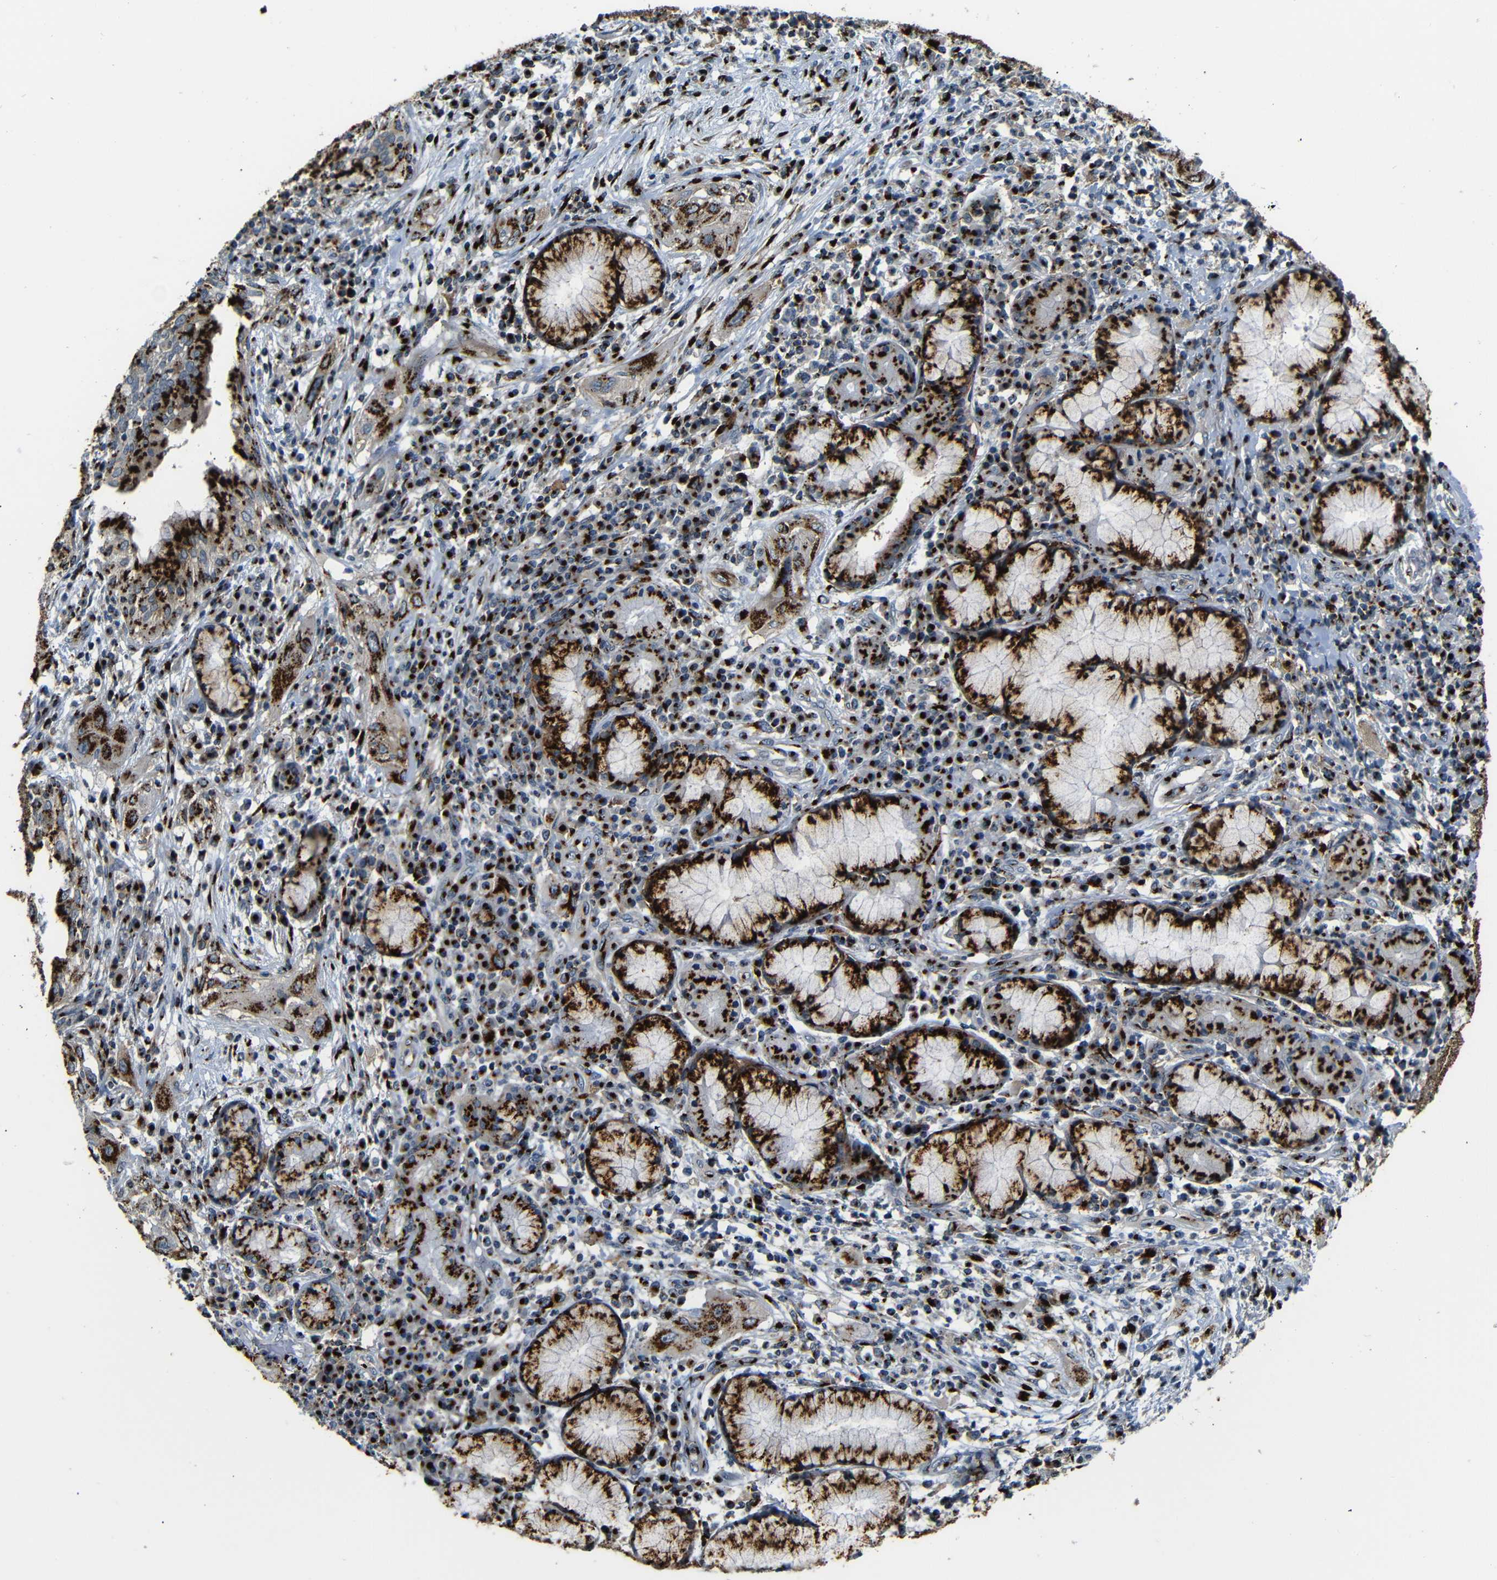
{"staining": {"intensity": "strong", "quantity": ">75%", "location": "cytoplasmic/membranous"}, "tissue": "lung cancer", "cell_type": "Tumor cells", "image_type": "cancer", "snomed": [{"axis": "morphology", "description": "Squamous cell carcinoma, NOS"}, {"axis": "topography", "description": "Lung"}], "caption": "The photomicrograph reveals a brown stain indicating the presence of a protein in the cytoplasmic/membranous of tumor cells in lung cancer.", "gene": "TGOLN2", "patient": {"sex": "female", "age": 47}}